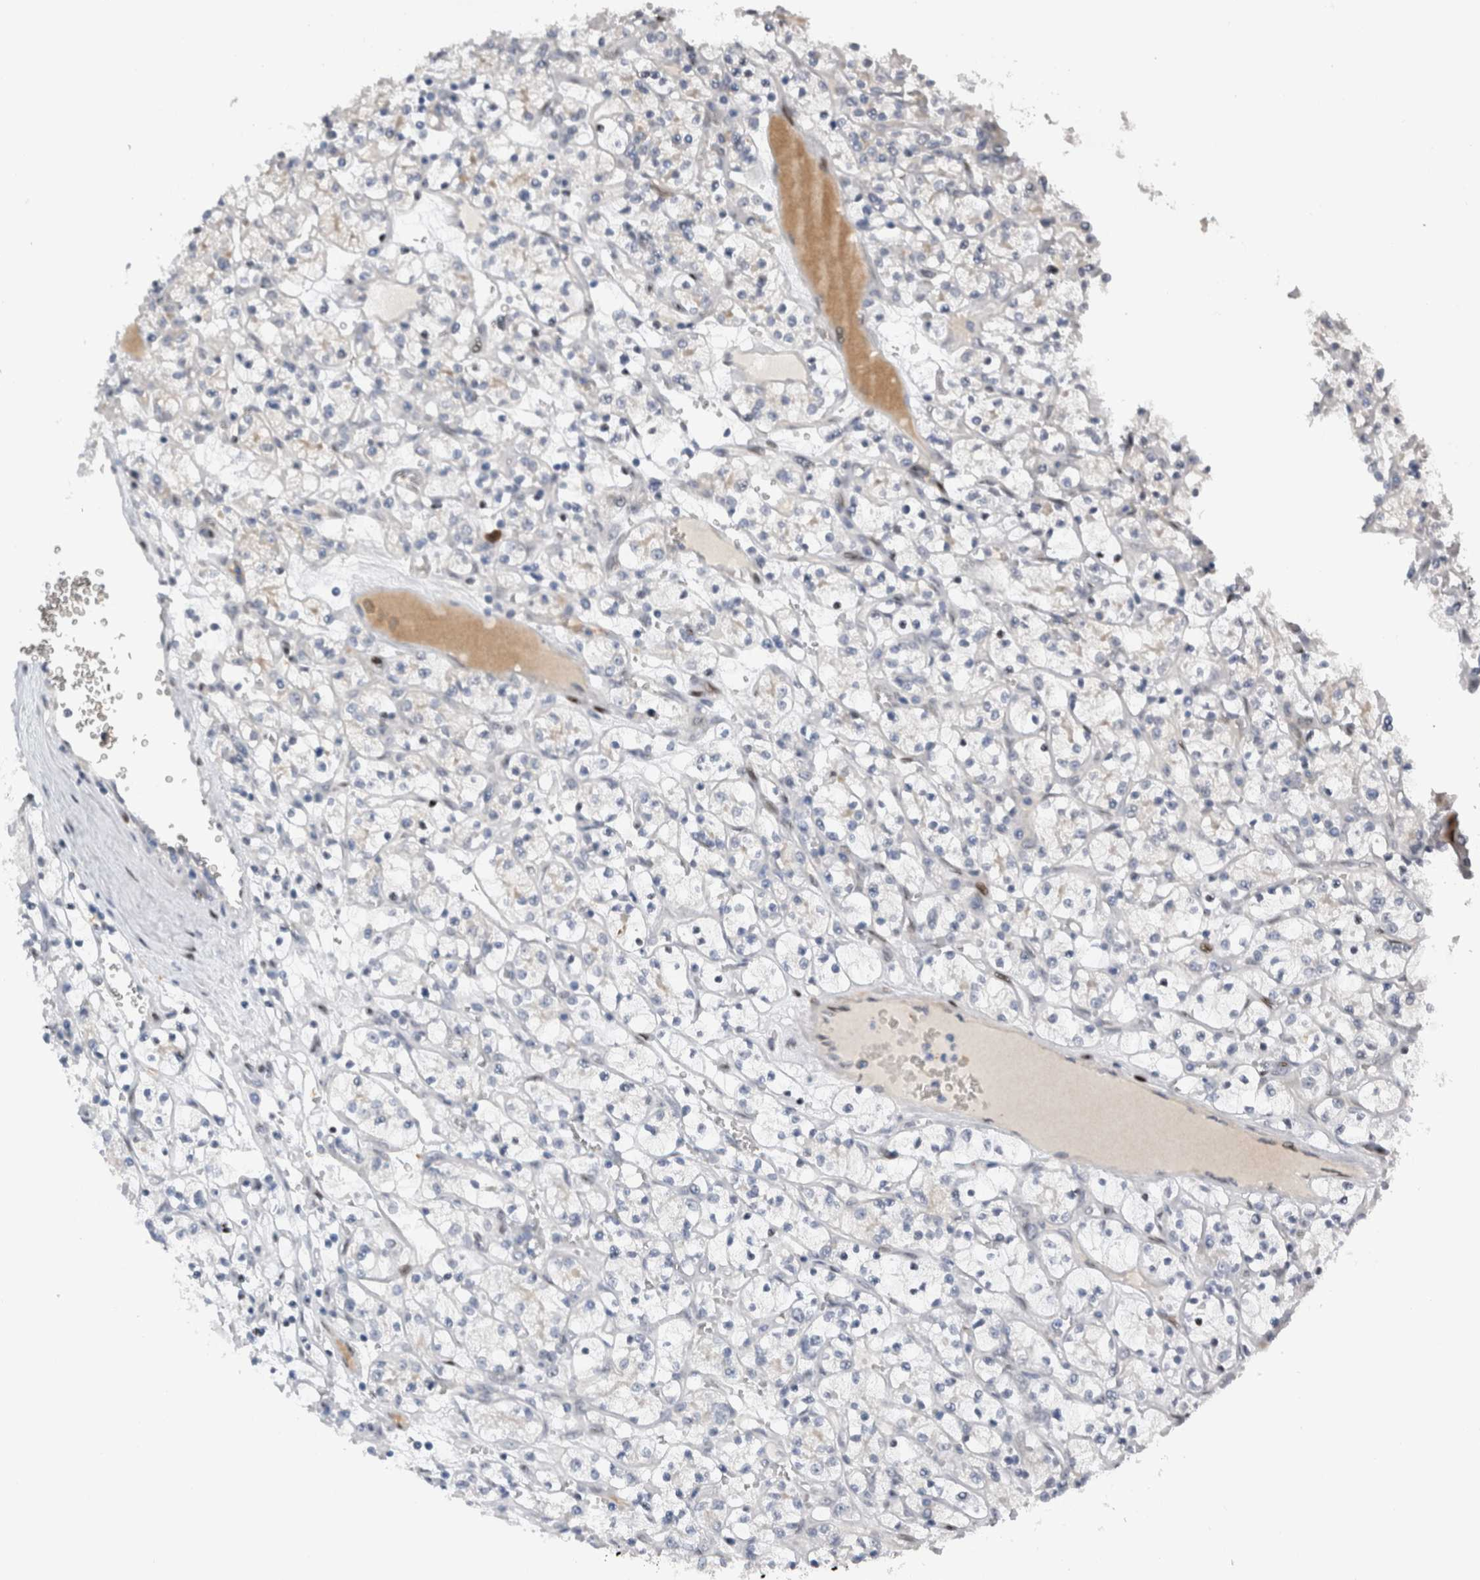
{"staining": {"intensity": "negative", "quantity": "none", "location": "none"}, "tissue": "renal cancer", "cell_type": "Tumor cells", "image_type": "cancer", "snomed": [{"axis": "morphology", "description": "Adenocarcinoma, NOS"}, {"axis": "topography", "description": "Kidney"}], "caption": "Human renal cancer (adenocarcinoma) stained for a protein using immunohistochemistry reveals no expression in tumor cells.", "gene": "DMTN", "patient": {"sex": "female", "age": 69}}